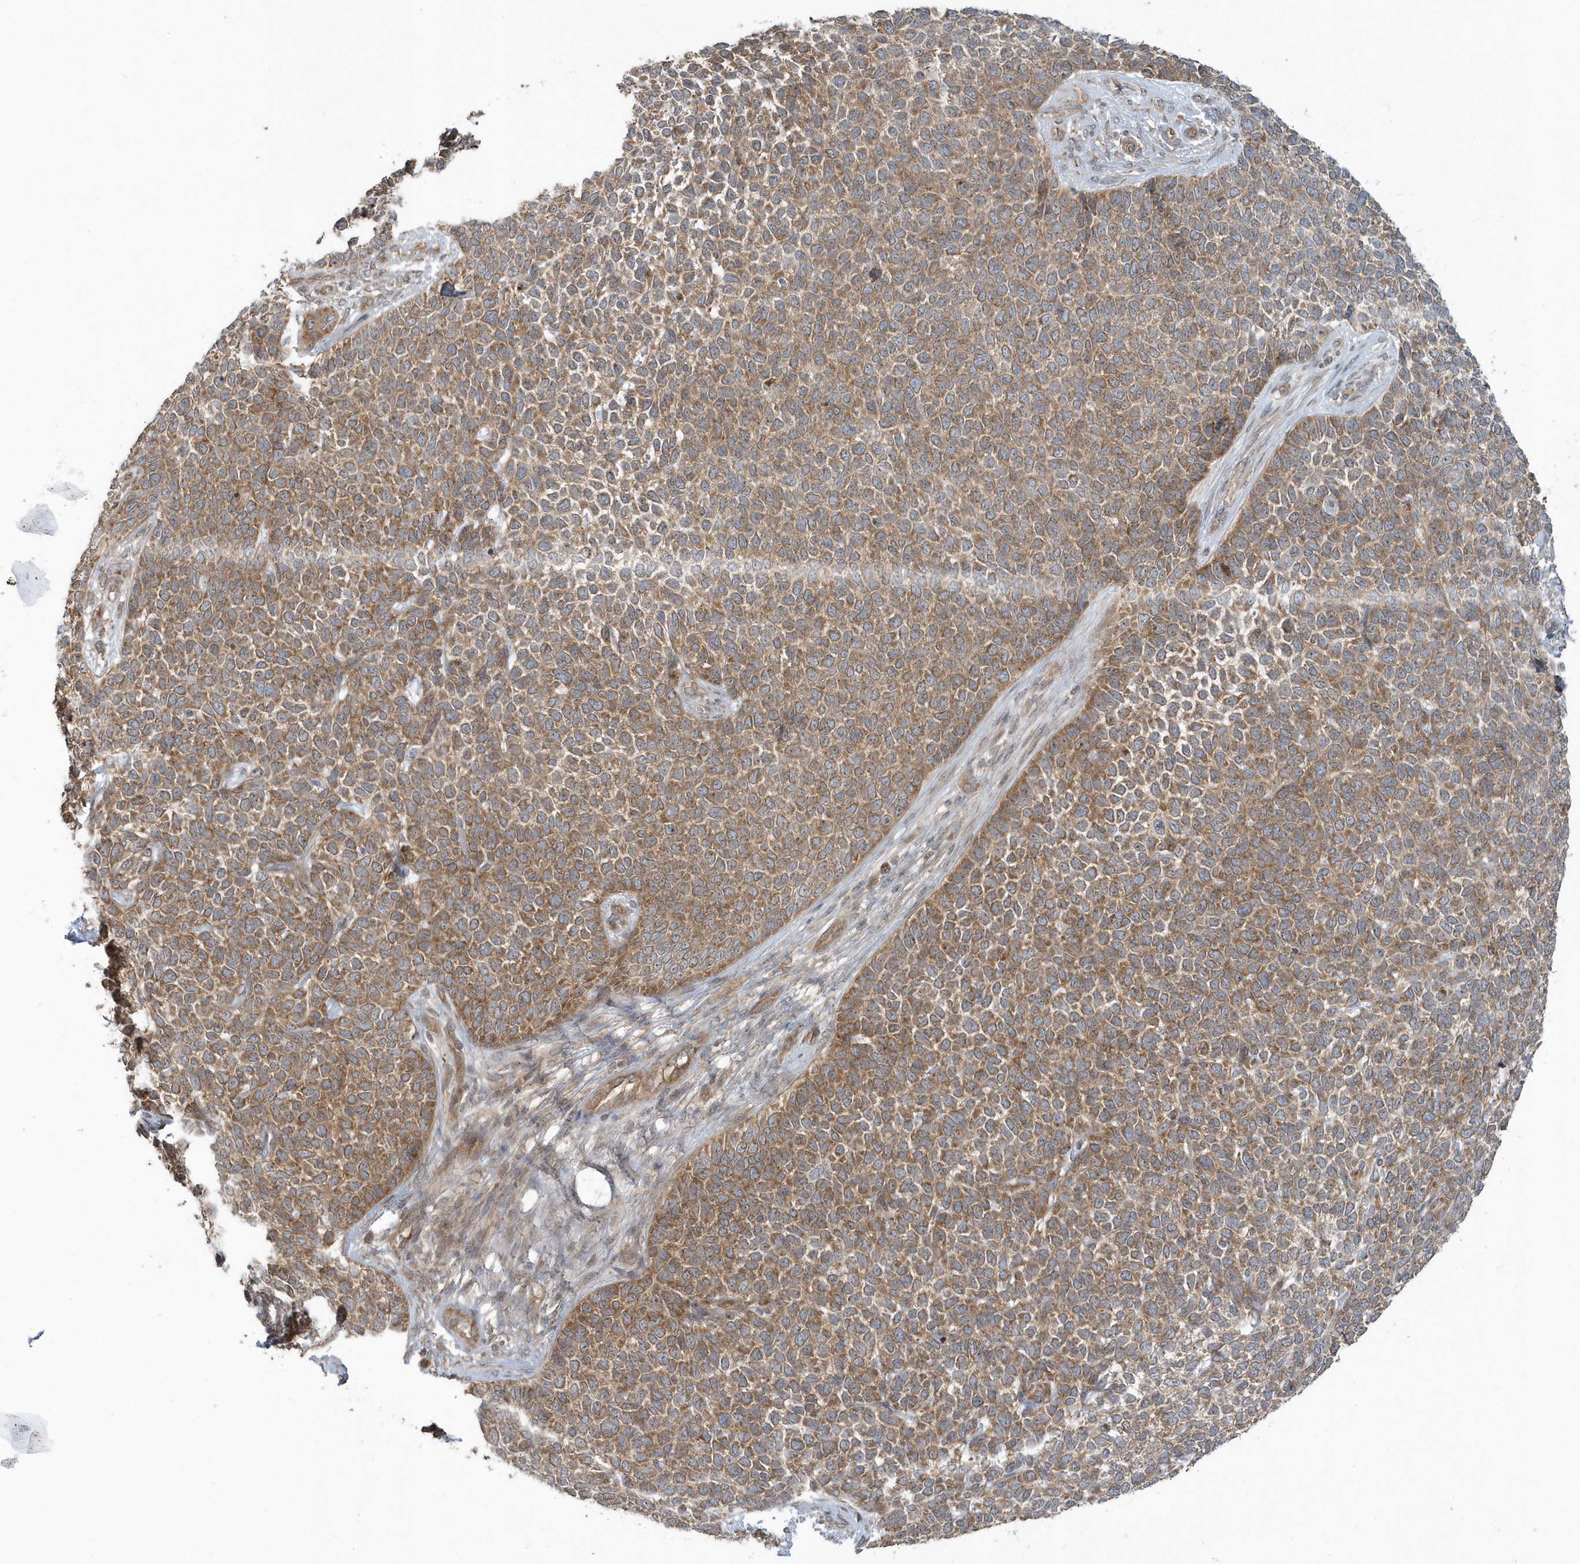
{"staining": {"intensity": "moderate", "quantity": ">75%", "location": "cytoplasmic/membranous"}, "tissue": "skin cancer", "cell_type": "Tumor cells", "image_type": "cancer", "snomed": [{"axis": "morphology", "description": "Basal cell carcinoma"}, {"axis": "topography", "description": "Skin"}], "caption": "DAB (3,3'-diaminobenzidine) immunohistochemical staining of skin basal cell carcinoma demonstrates moderate cytoplasmic/membranous protein expression in about >75% of tumor cells.", "gene": "STIM2", "patient": {"sex": "female", "age": 84}}